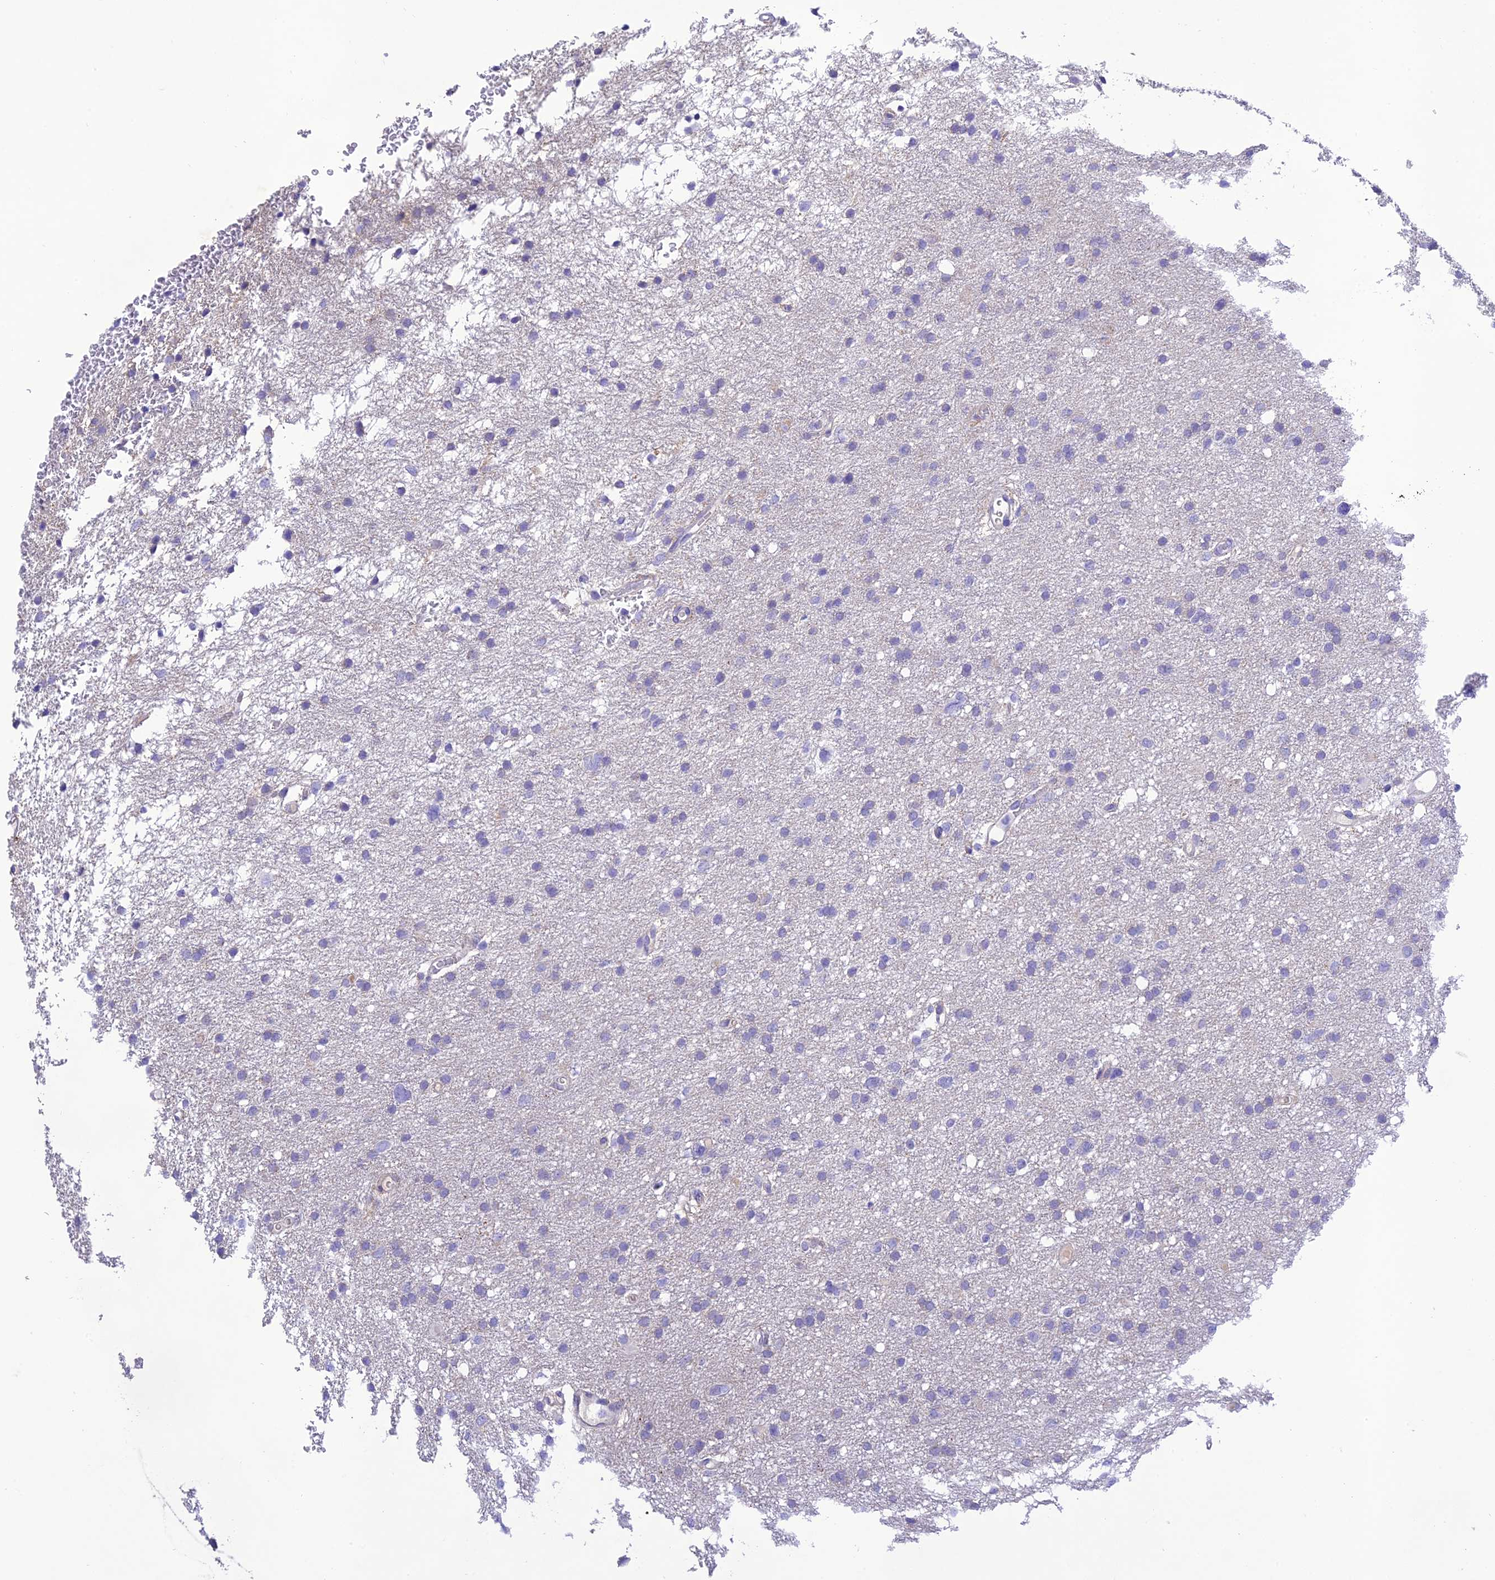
{"staining": {"intensity": "negative", "quantity": "none", "location": "none"}, "tissue": "glioma", "cell_type": "Tumor cells", "image_type": "cancer", "snomed": [{"axis": "morphology", "description": "Glioma, malignant, High grade"}, {"axis": "topography", "description": "Cerebral cortex"}], "caption": "This is a image of immunohistochemistry staining of glioma, which shows no positivity in tumor cells.", "gene": "MS4A5", "patient": {"sex": "female", "age": 36}}